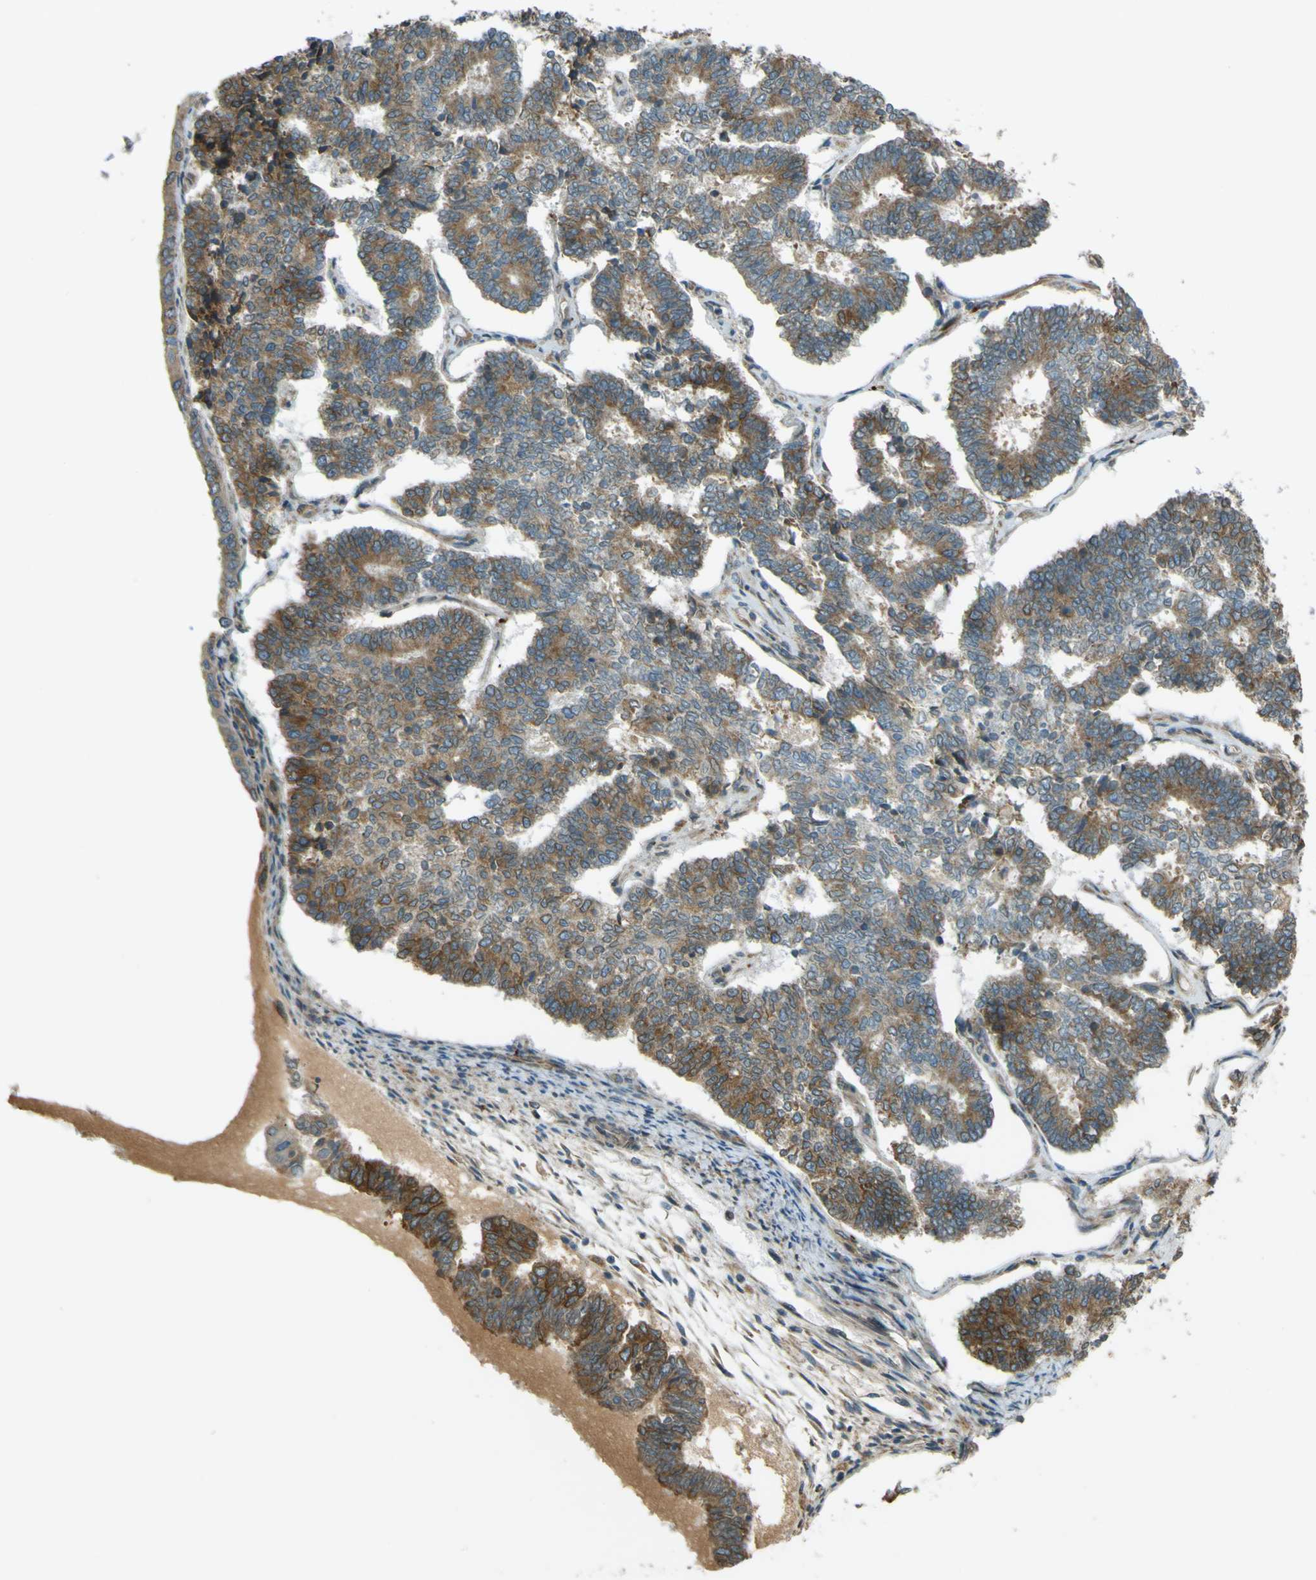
{"staining": {"intensity": "moderate", "quantity": ">75%", "location": "cytoplasmic/membranous"}, "tissue": "endometrial cancer", "cell_type": "Tumor cells", "image_type": "cancer", "snomed": [{"axis": "morphology", "description": "Adenocarcinoma, NOS"}, {"axis": "topography", "description": "Endometrium"}], "caption": "Moderate cytoplasmic/membranous positivity for a protein is seen in about >75% of tumor cells of endometrial cancer (adenocarcinoma) using immunohistochemistry.", "gene": "LPCAT1", "patient": {"sex": "female", "age": 70}}